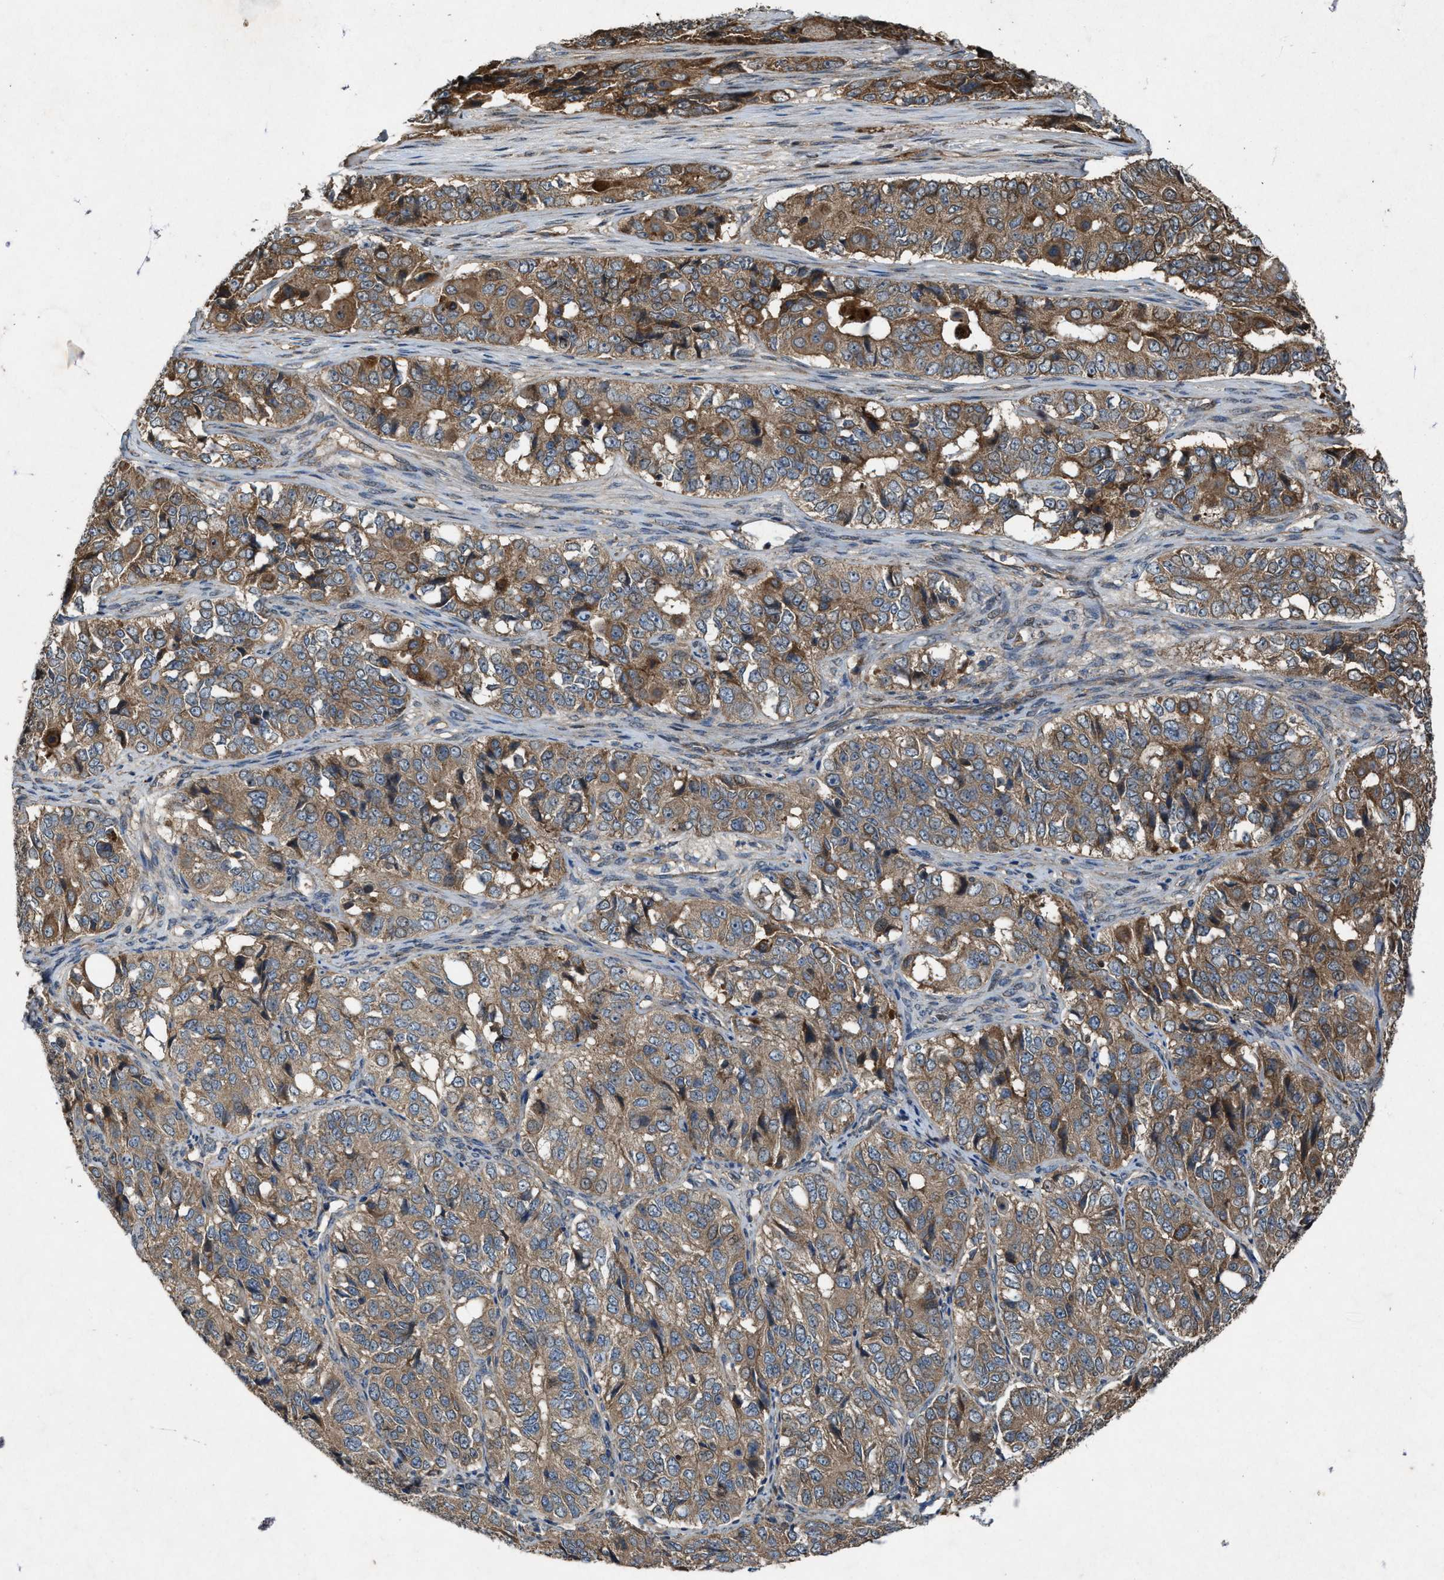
{"staining": {"intensity": "moderate", "quantity": ">75%", "location": "cytoplasmic/membranous"}, "tissue": "ovarian cancer", "cell_type": "Tumor cells", "image_type": "cancer", "snomed": [{"axis": "morphology", "description": "Carcinoma, endometroid"}, {"axis": "topography", "description": "Ovary"}], "caption": "High-magnification brightfield microscopy of ovarian cancer stained with DAB (brown) and counterstained with hematoxylin (blue). tumor cells exhibit moderate cytoplasmic/membranous positivity is seen in about>75% of cells.", "gene": "PDP2", "patient": {"sex": "female", "age": 51}}